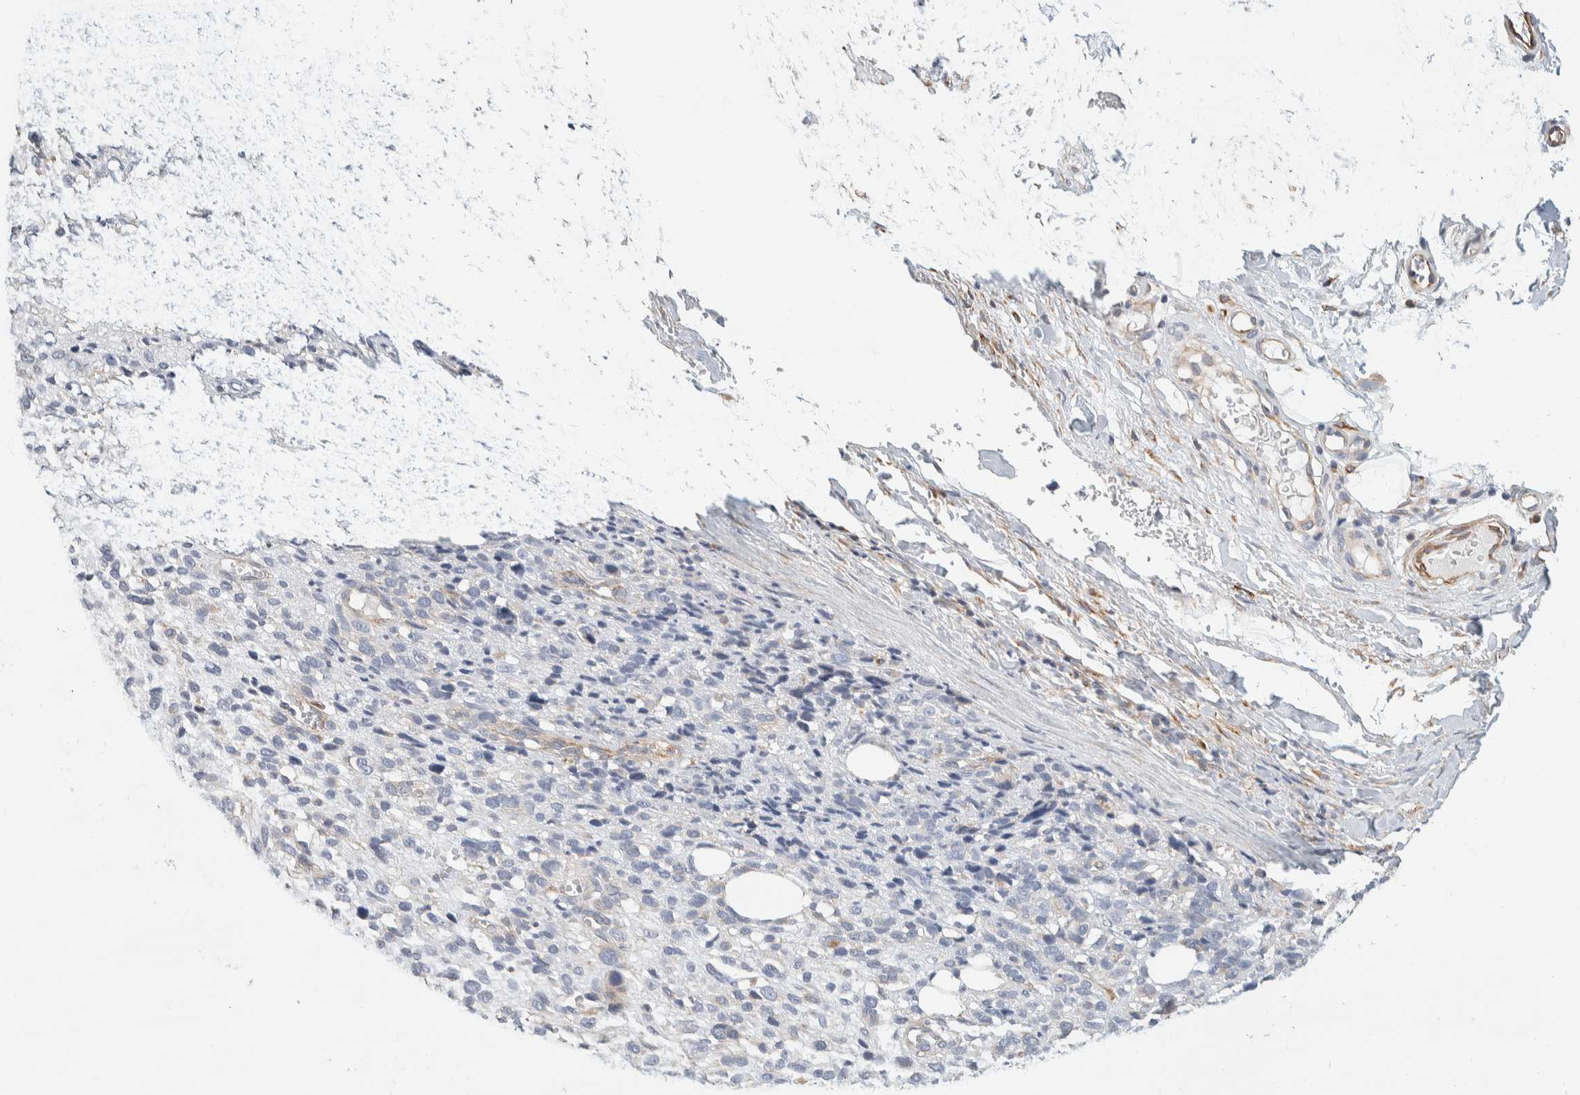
{"staining": {"intensity": "negative", "quantity": "none", "location": "none"}, "tissue": "melanoma", "cell_type": "Tumor cells", "image_type": "cancer", "snomed": [{"axis": "morphology", "description": "Malignant melanoma, NOS"}, {"axis": "topography", "description": "Skin"}], "caption": "Malignant melanoma stained for a protein using IHC demonstrates no positivity tumor cells.", "gene": "CDR2", "patient": {"sex": "female", "age": 55}}